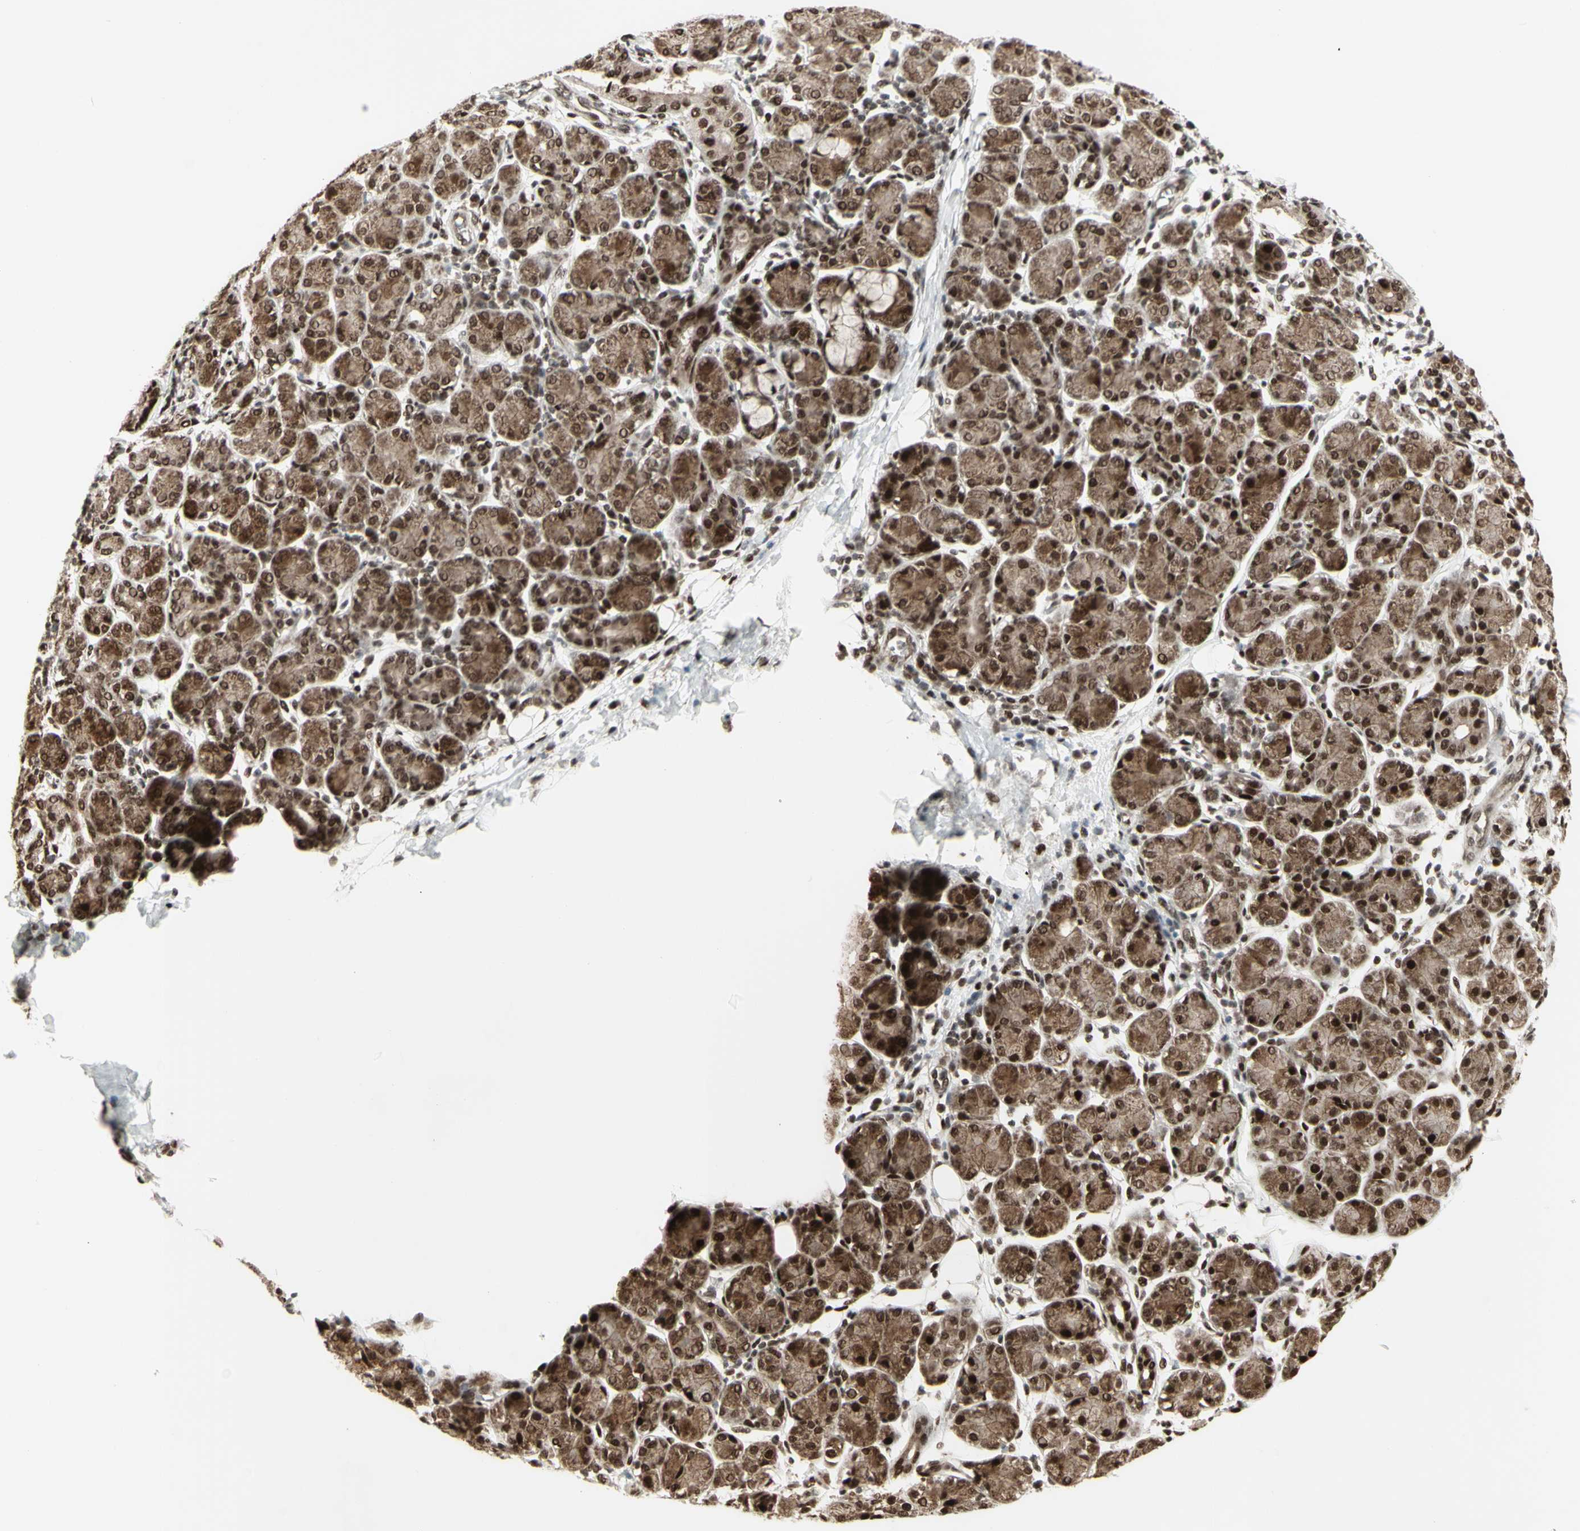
{"staining": {"intensity": "strong", "quantity": ">75%", "location": "cytoplasmic/membranous,nuclear"}, "tissue": "salivary gland", "cell_type": "Glandular cells", "image_type": "normal", "snomed": [{"axis": "morphology", "description": "Normal tissue, NOS"}, {"axis": "morphology", "description": "Inflammation, NOS"}, {"axis": "topography", "description": "Lymph node"}, {"axis": "topography", "description": "Salivary gland"}], "caption": "The image exhibits a brown stain indicating the presence of a protein in the cytoplasmic/membranous,nuclear of glandular cells in salivary gland. The protein is stained brown, and the nuclei are stained in blue (DAB IHC with brightfield microscopy, high magnification).", "gene": "CBX1", "patient": {"sex": "male", "age": 3}}